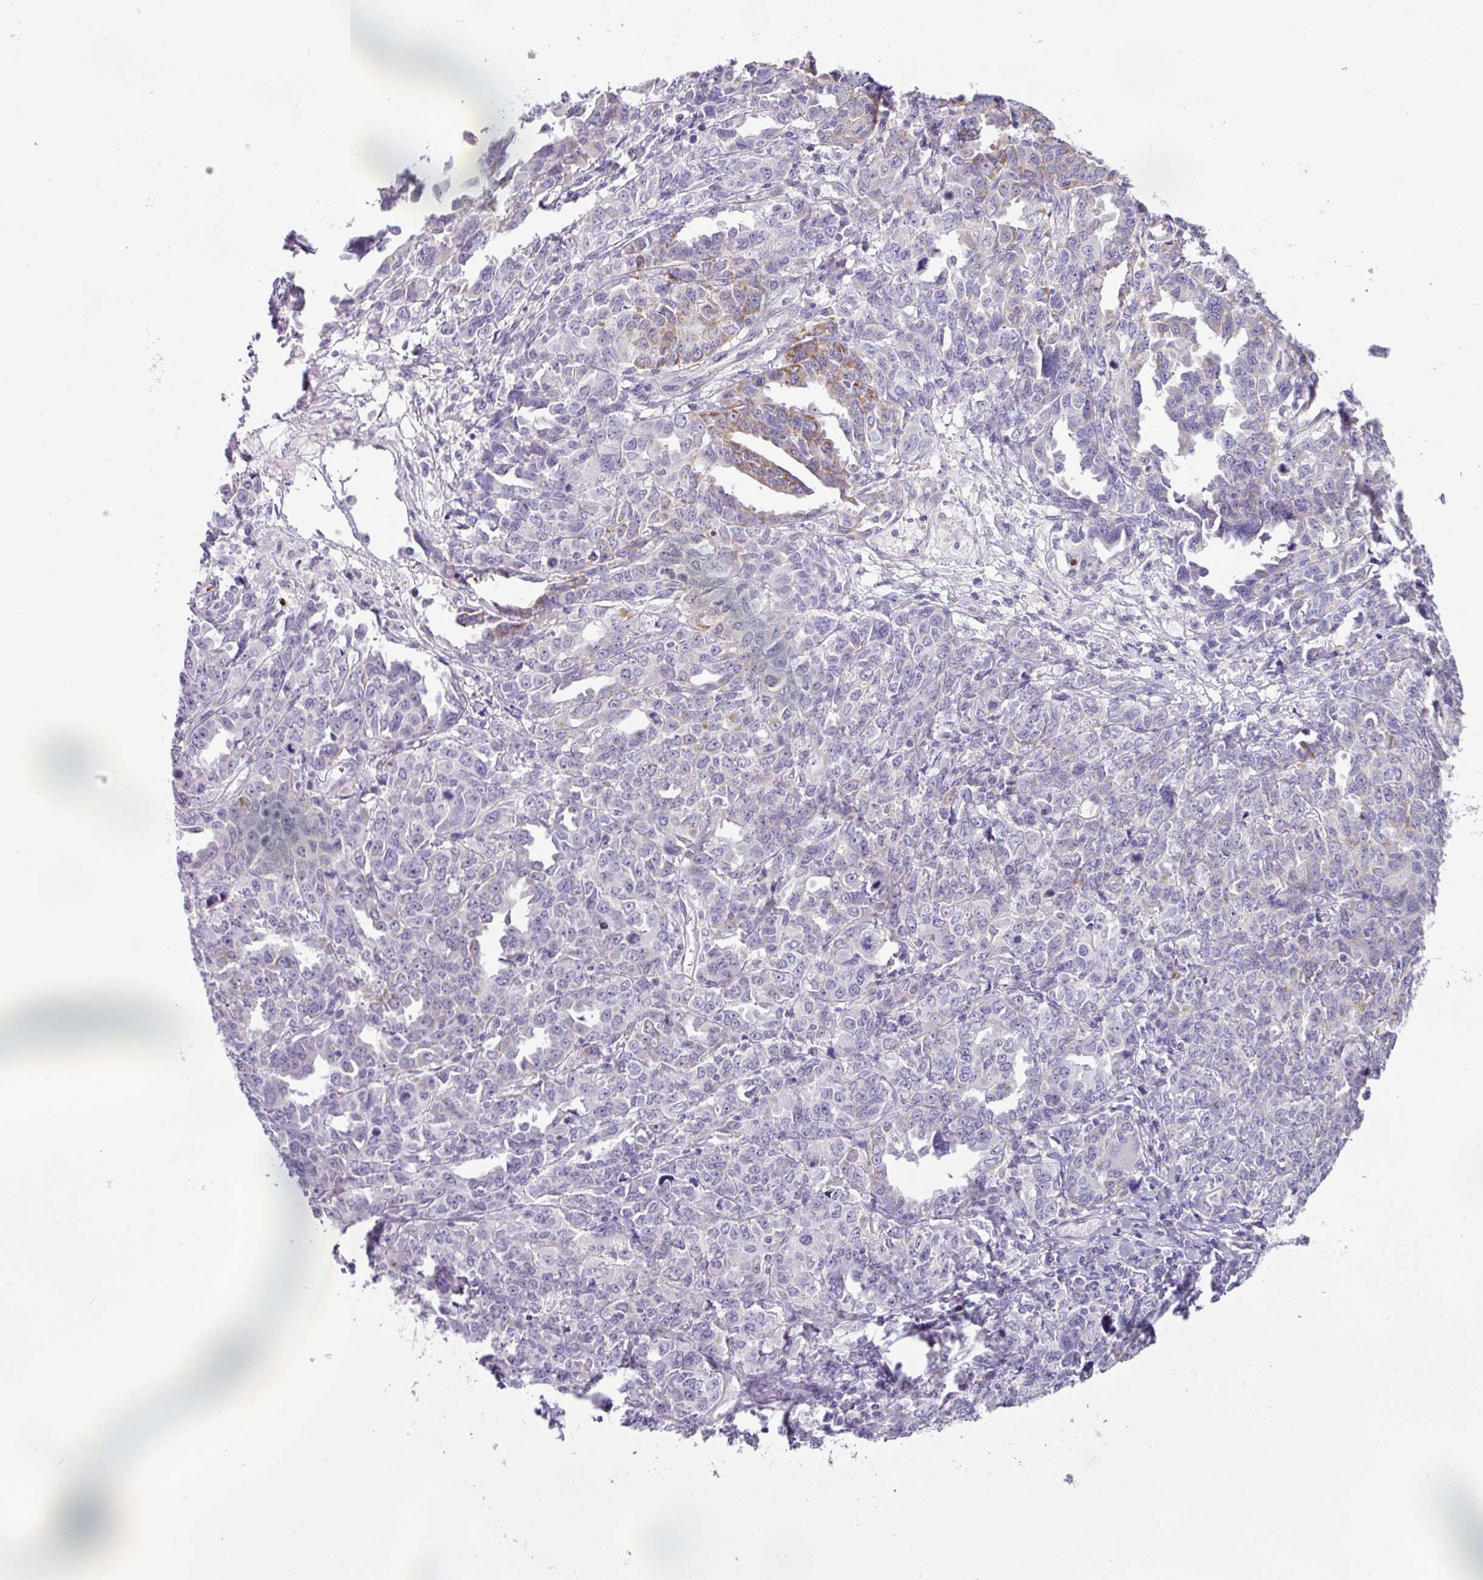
{"staining": {"intensity": "moderate", "quantity": "<25%", "location": "cytoplasmic/membranous"}, "tissue": "ovarian cancer", "cell_type": "Tumor cells", "image_type": "cancer", "snomed": [{"axis": "morphology", "description": "Adenocarcinoma, NOS"}, {"axis": "morphology", "description": "Carcinoma, endometroid"}, {"axis": "topography", "description": "Ovary"}], "caption": "Ovarian cancer (endometroid carcinoma) tissue shows moderate cytoplasmic/membranous staining in approximately <25% of tumor cells", "gene": "HMCN2", "patient": {"sex": "female", "age": 72}}